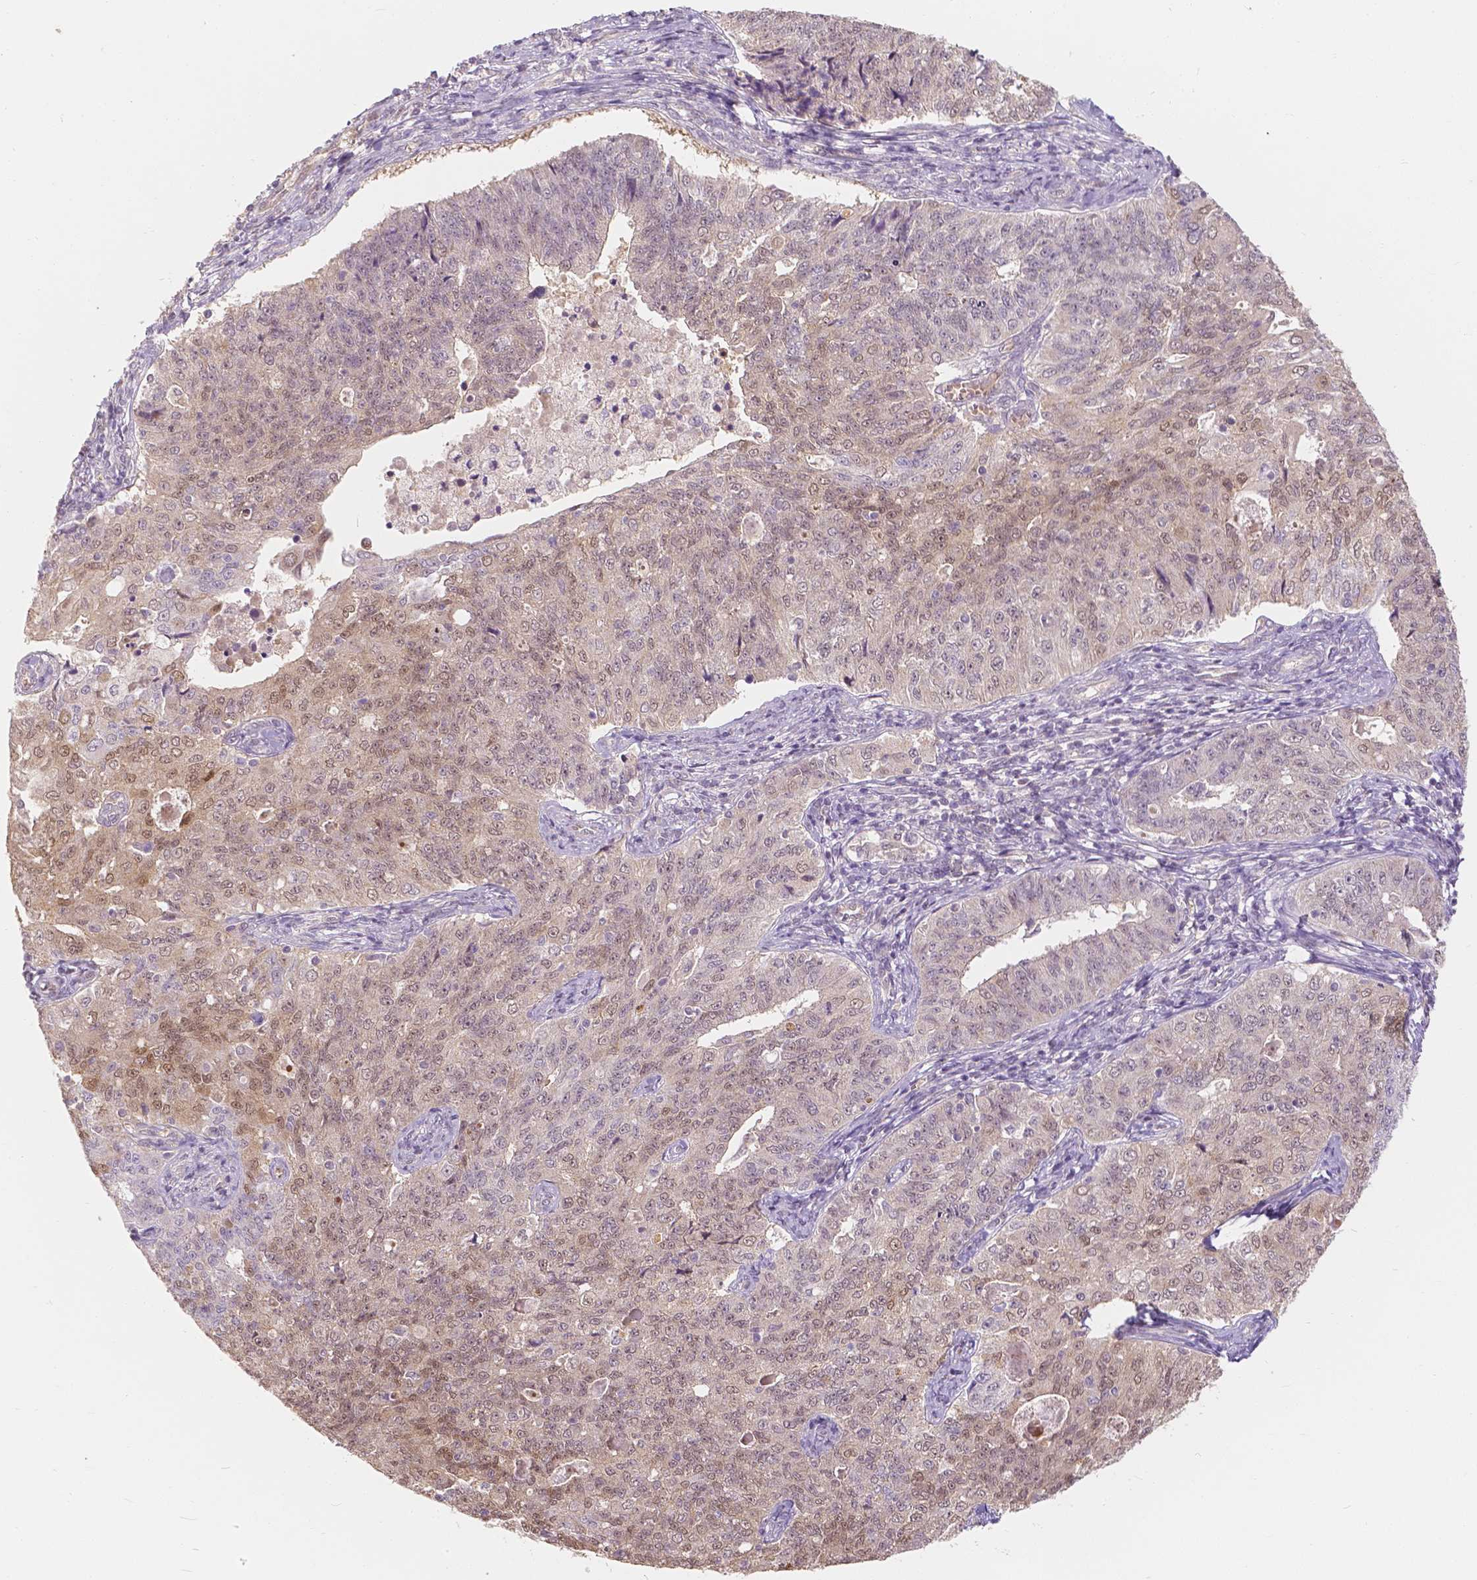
{"staining": {"intensity": "weak", "quantity": "25%-75%", "location": "nuclear"}, "tissue": "endometrial cancer", "cell_type": "Tumor cells", "image_type": "cancer", "snomed": [{"axis": "morphology", "description": "Adenocarcinoma, NOS"}, {"axis": "topography", "description": "Endometrium"}], "caption": "Immunohistochemistry (IHC) (DAB (3,3'-diaminobenzidine)) staining of human endometrial cancer (adenocarcinoma) shows weak nuclear protein positivity in approximately 25%-75% of tumor cells. The protein of interest is shown in brown color, while the nuclei are stained blue.", "gene": "NAPRT", "patient": {"sex": "female", "age": 43}}